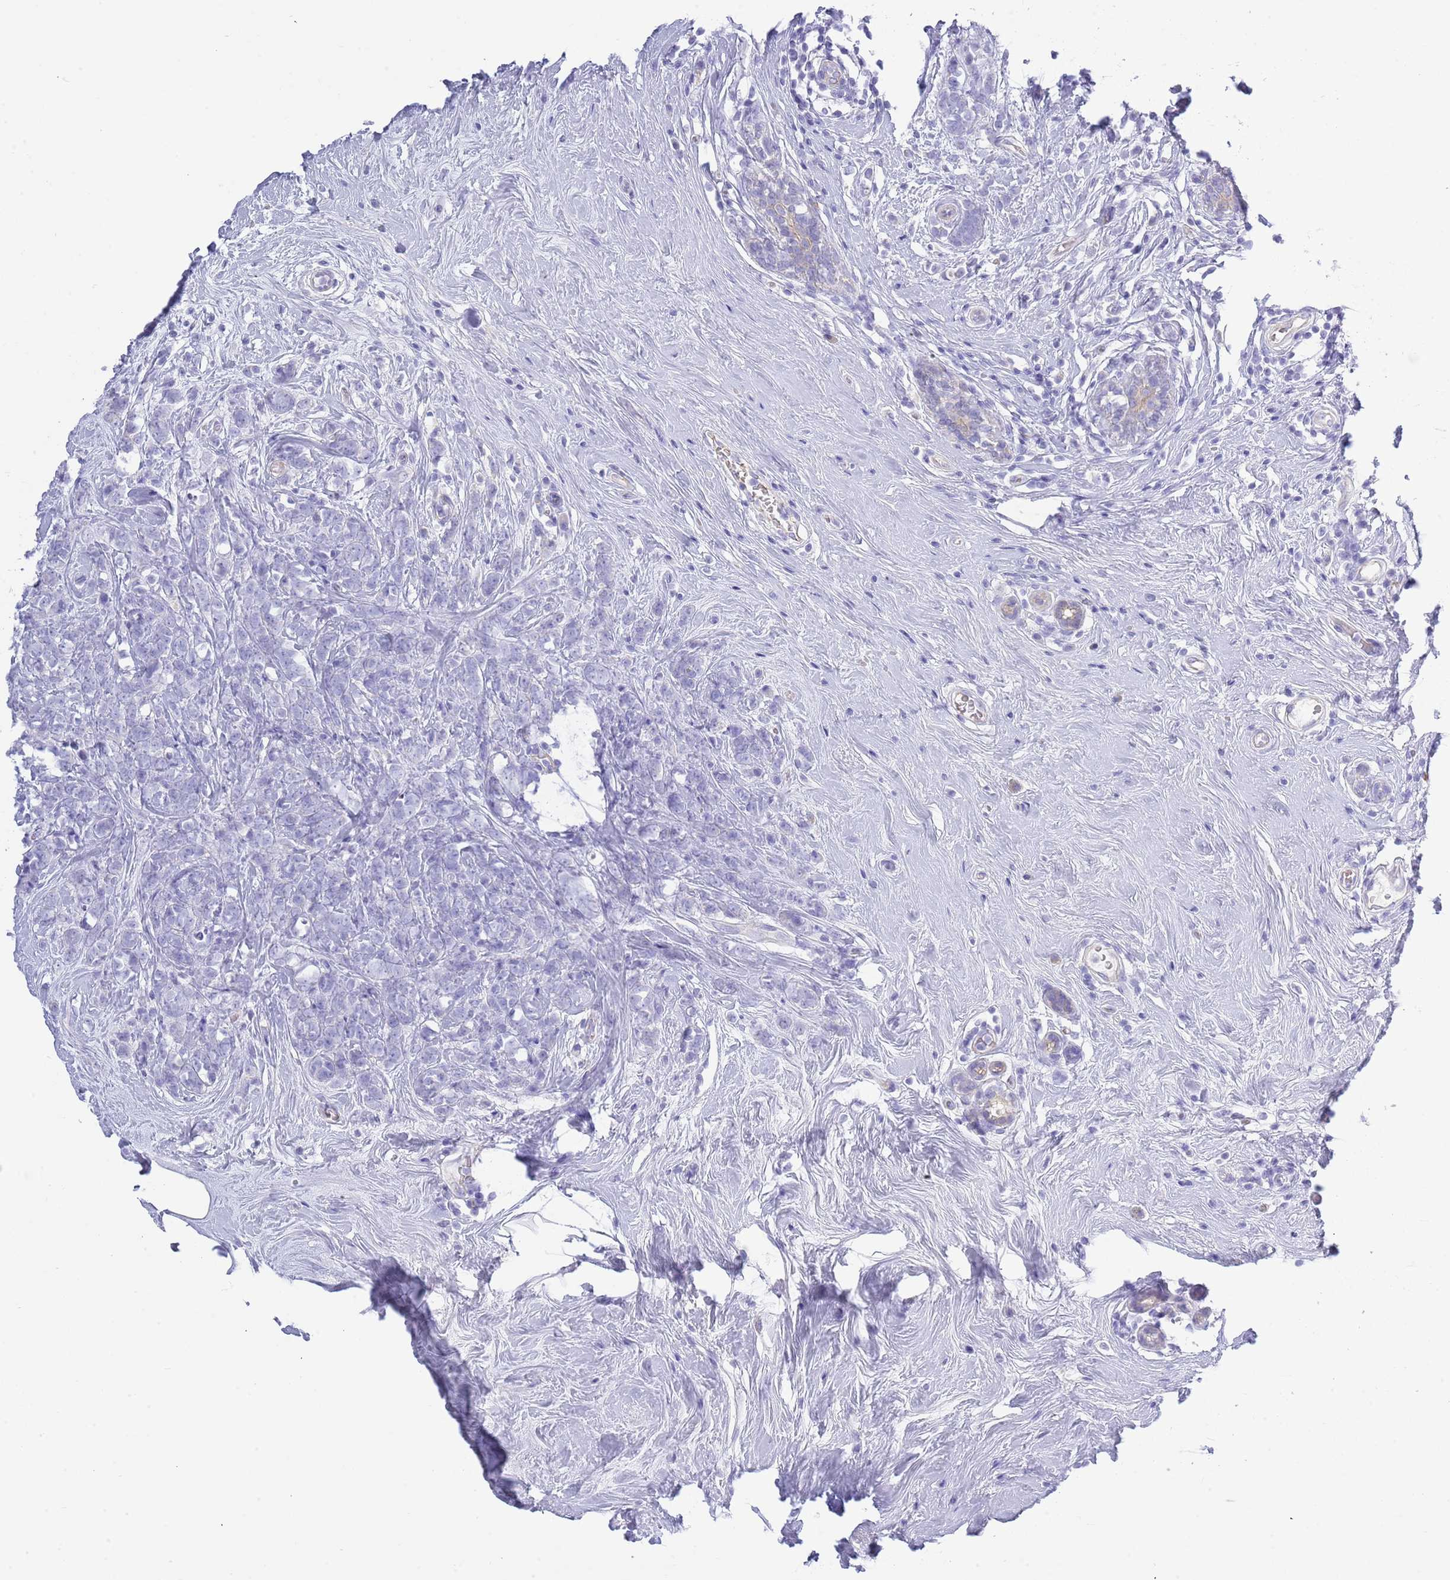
{"staining": {"intensity": "negative", "quantity": "none", "location": "none"}, "tissue": "breast cancer", "cell_type": "Tumor cells", "image_type": "cancer", "snomed": [{"axis": "morphology", "description": "Lobular carcinoma"}, {"axis": "topography", "description": "Breast"}], "caption": "The immunohistochemistry histopathology image has no significant expression in tumor cells of breast cancer tissue.", "gene": "ACR", "patient": {"sex": "female", "age": 58}}